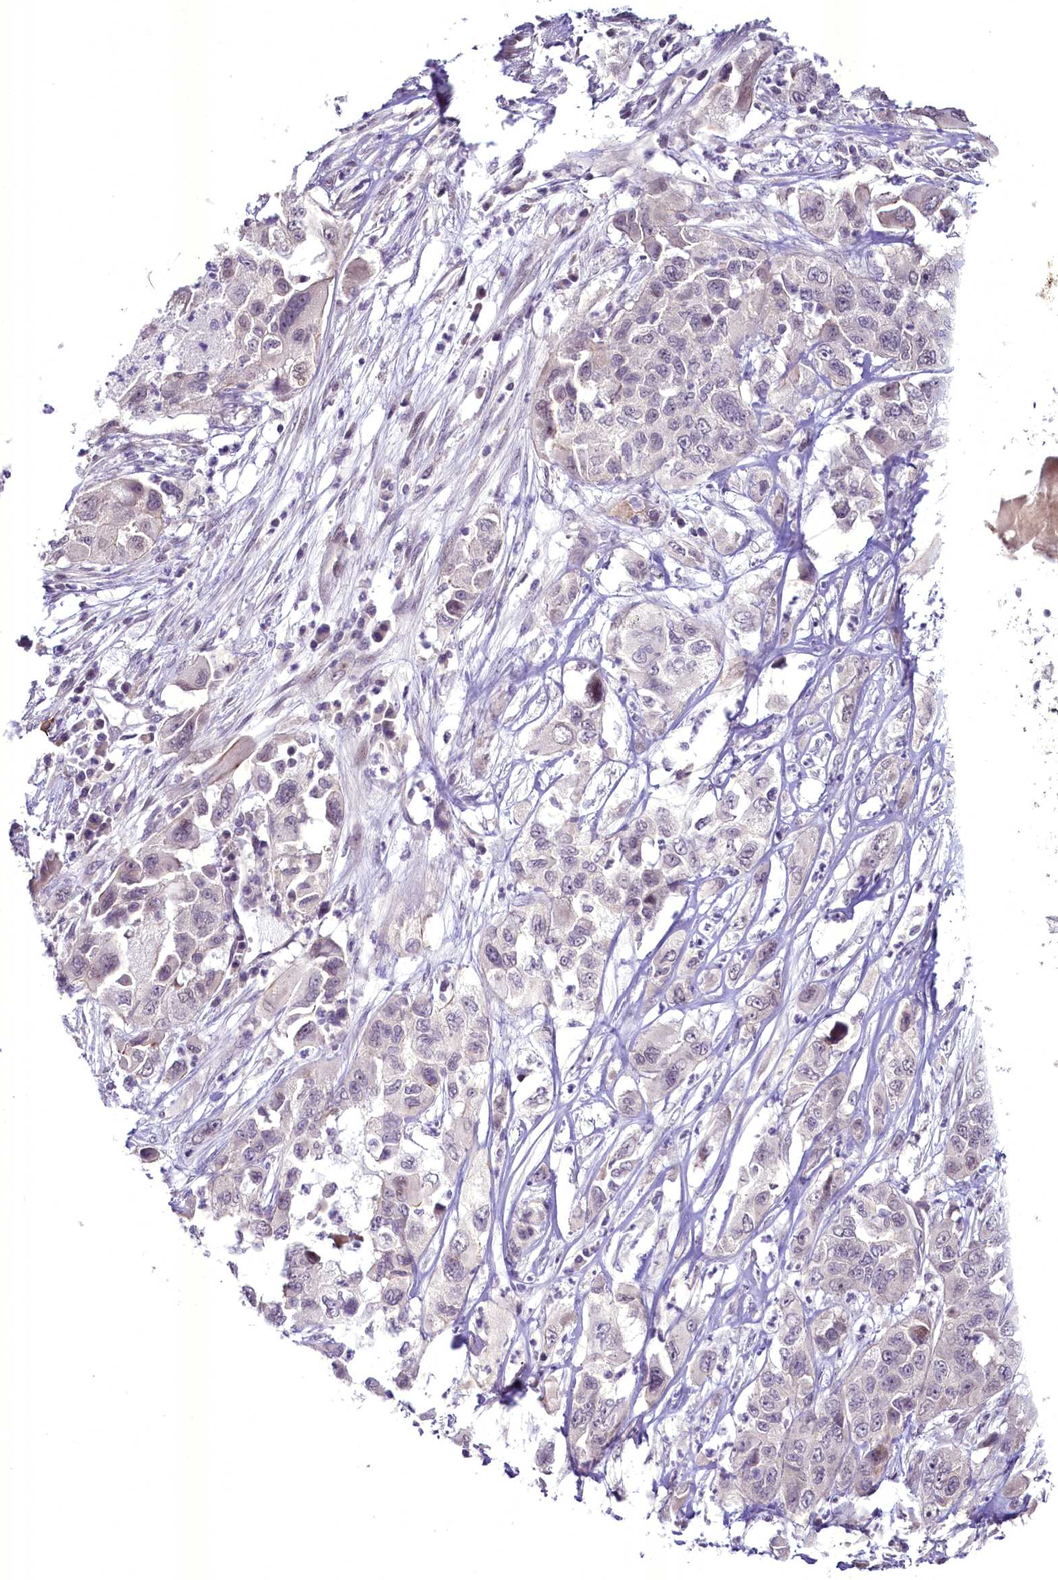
{"staining": {"intensity": "negative", "quantity": "none", "location": "none"}, "tissue": "pancreatic cancer", "cell_type": "Tumor cells", "image_type": "cancer", "snomed": [{"axis": "morphology", "description": "Adenocarcinoma, NOS"}, {"axis": "topography", "description": "Pancreas"}], "caption": "The immunohistochemistry (IHC) histopathology image has no significant expression in tumor cells of pancreatic adenocarcinoma tissue.", "gene": "BANK1", "patient": {"sex": "female", "age": 78}}